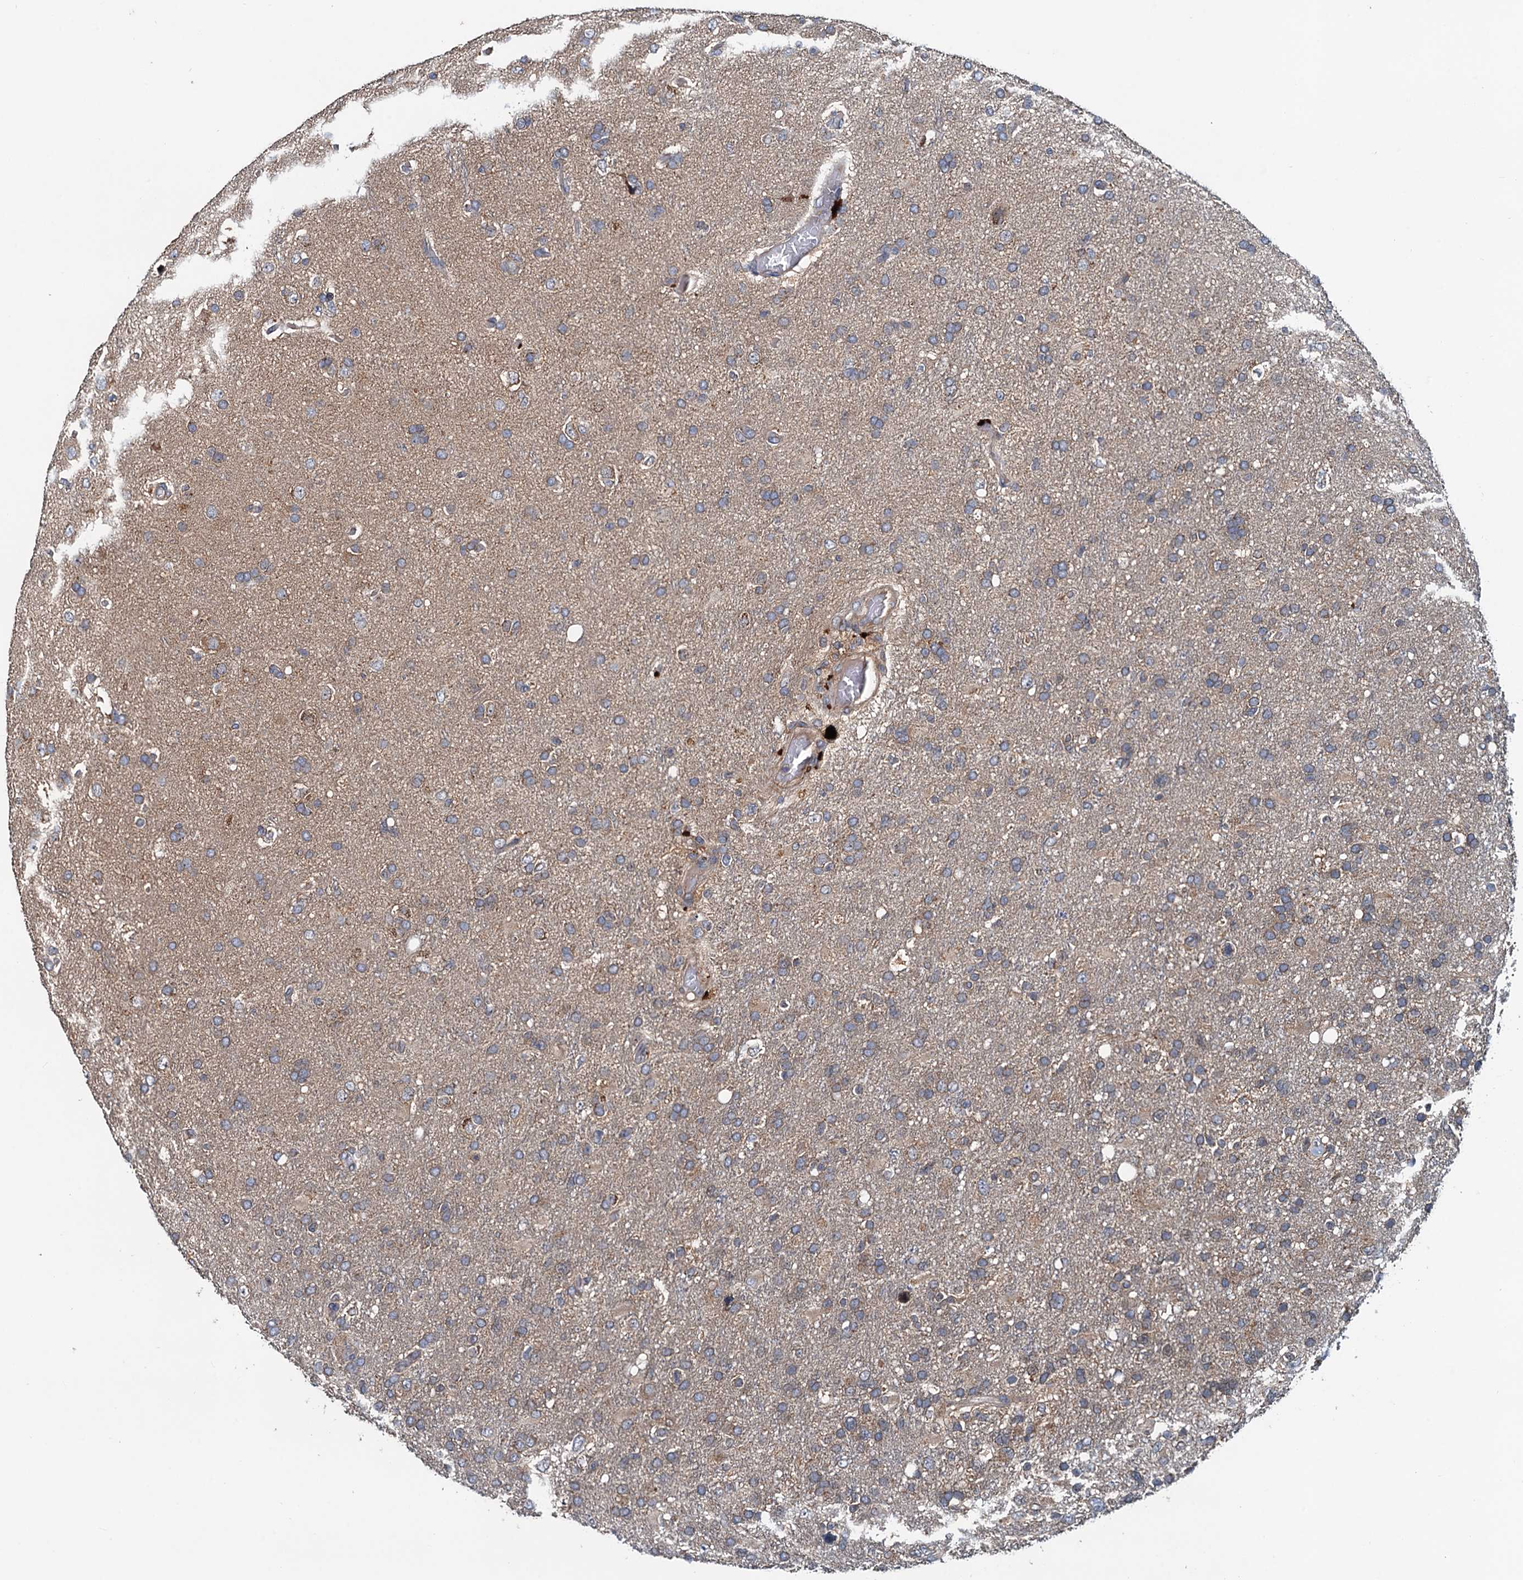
{"staining": {"intensity": "weak", "quantity": "25%-75%", "location": "cytoplasmic/membranous"}, "tissue": "glioma", "cell_type": "Tumor cells", "image_type": "cancer", "snomed": [{"axis": "morphology", "description": "Glioma, malignant, High grade"}, {"axis": "topography", "description": "Brain"}], "caption": "An immunohistochemistry histopathology image of tumor tissue is shown. Protein staining in brown highlights weak cytoplasmic/membranous positivity in high-grade glioma (malignant) within tumor cells. (brown staining indicates protein expression, while blue staining denotes nuclei).", "gene": "EFL1", "patient": {"sex": "male", "age": 61}}